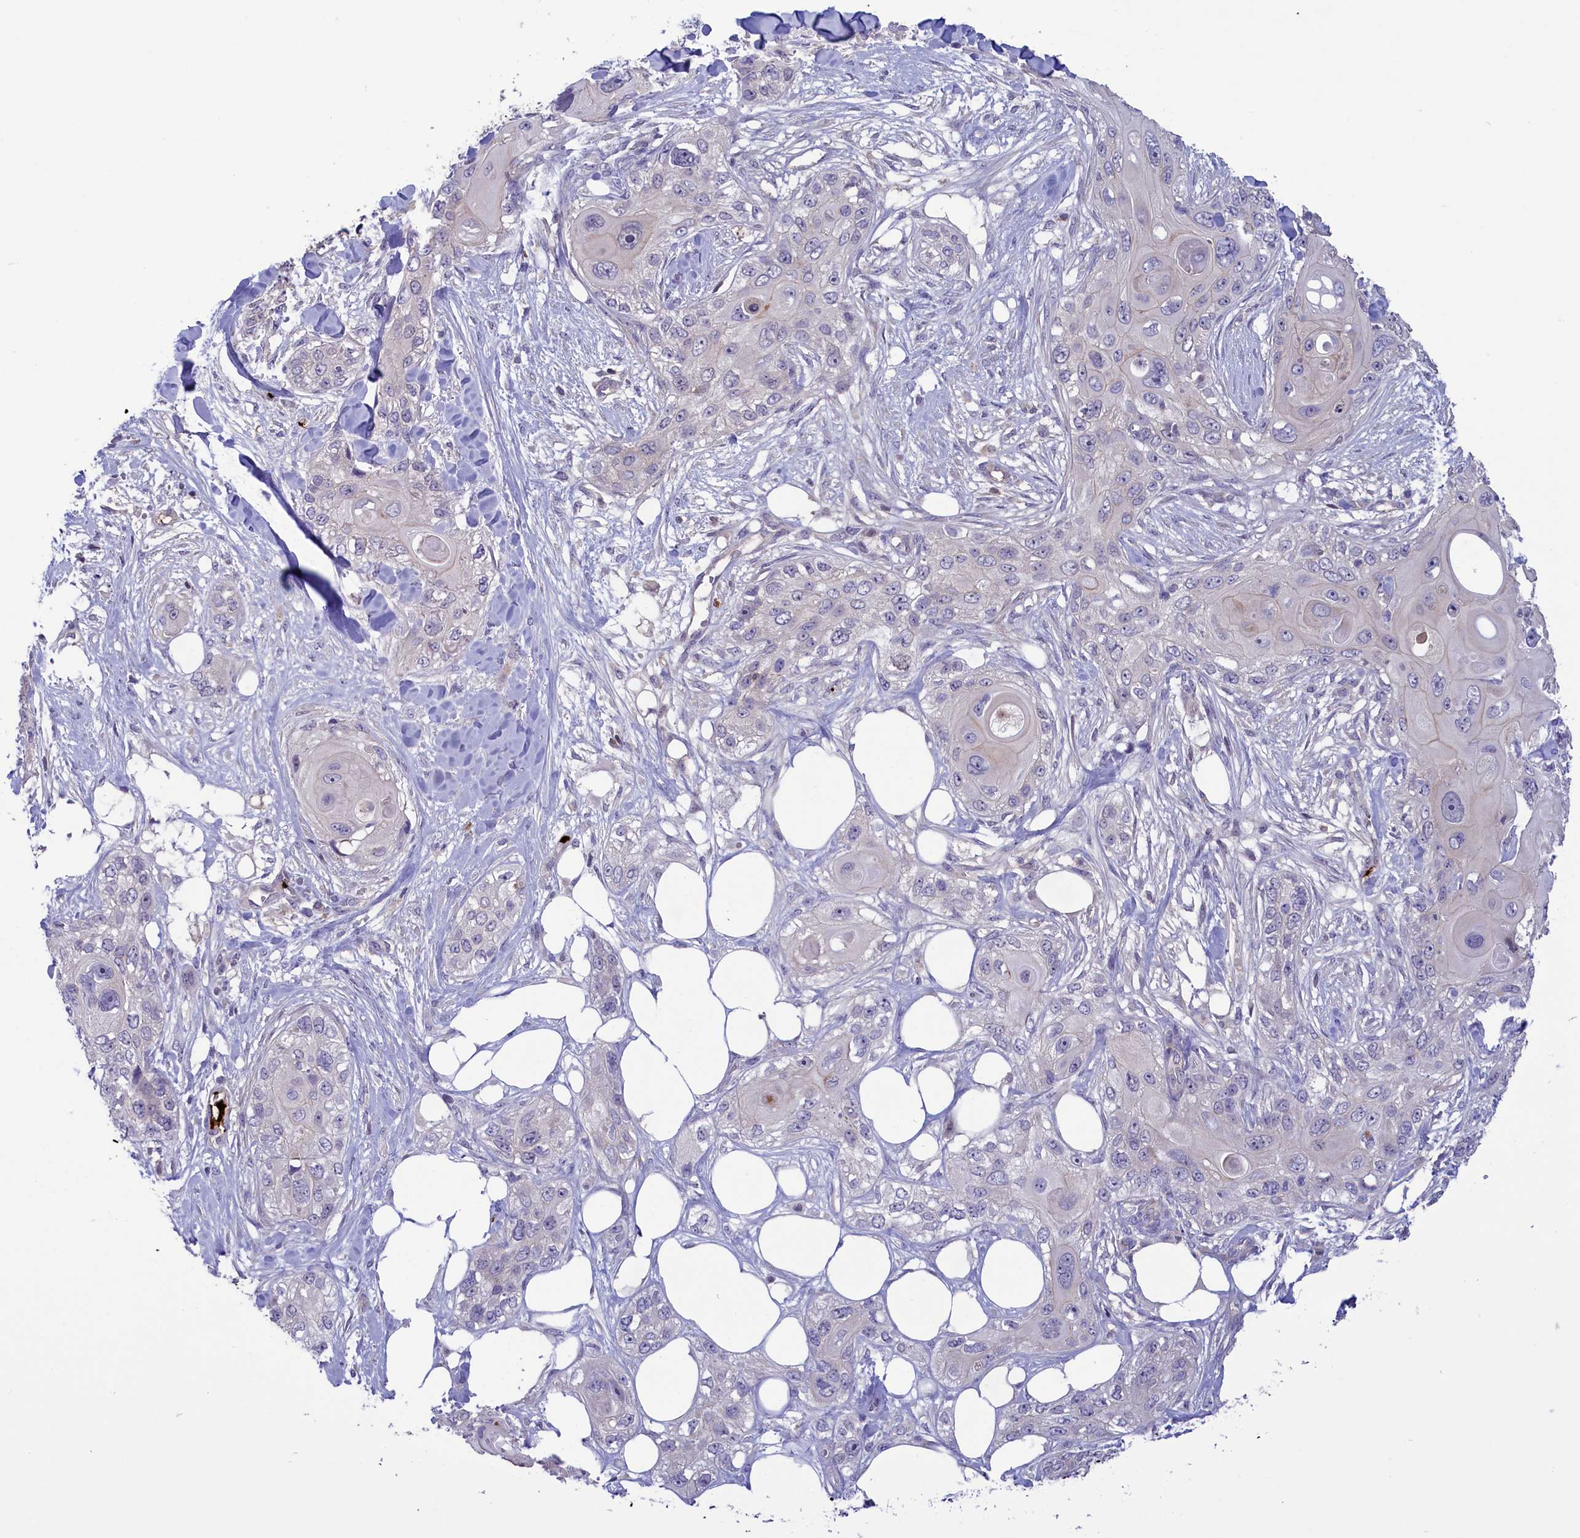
{"staining": {"intensity": "negative", "quantity": "none", "location": "none"}, "tissue": "skin cancer", "cell_type": "Tumor cells", "image_type": "cancer", "snomed": [{"axis": "morphology", "description": "Normal tissue, NOS"}, {"axis": "morphology", "description": "Squamous cell carcinoma, NOS"}, {"axis": "topography", "description": "Skin"}], "caption": "IHC of human skin squamous cell carcinoma shows no positivity in tumor cells.", "gene": "HEATR3", "patient": {"sex": "male", "age": 72}}